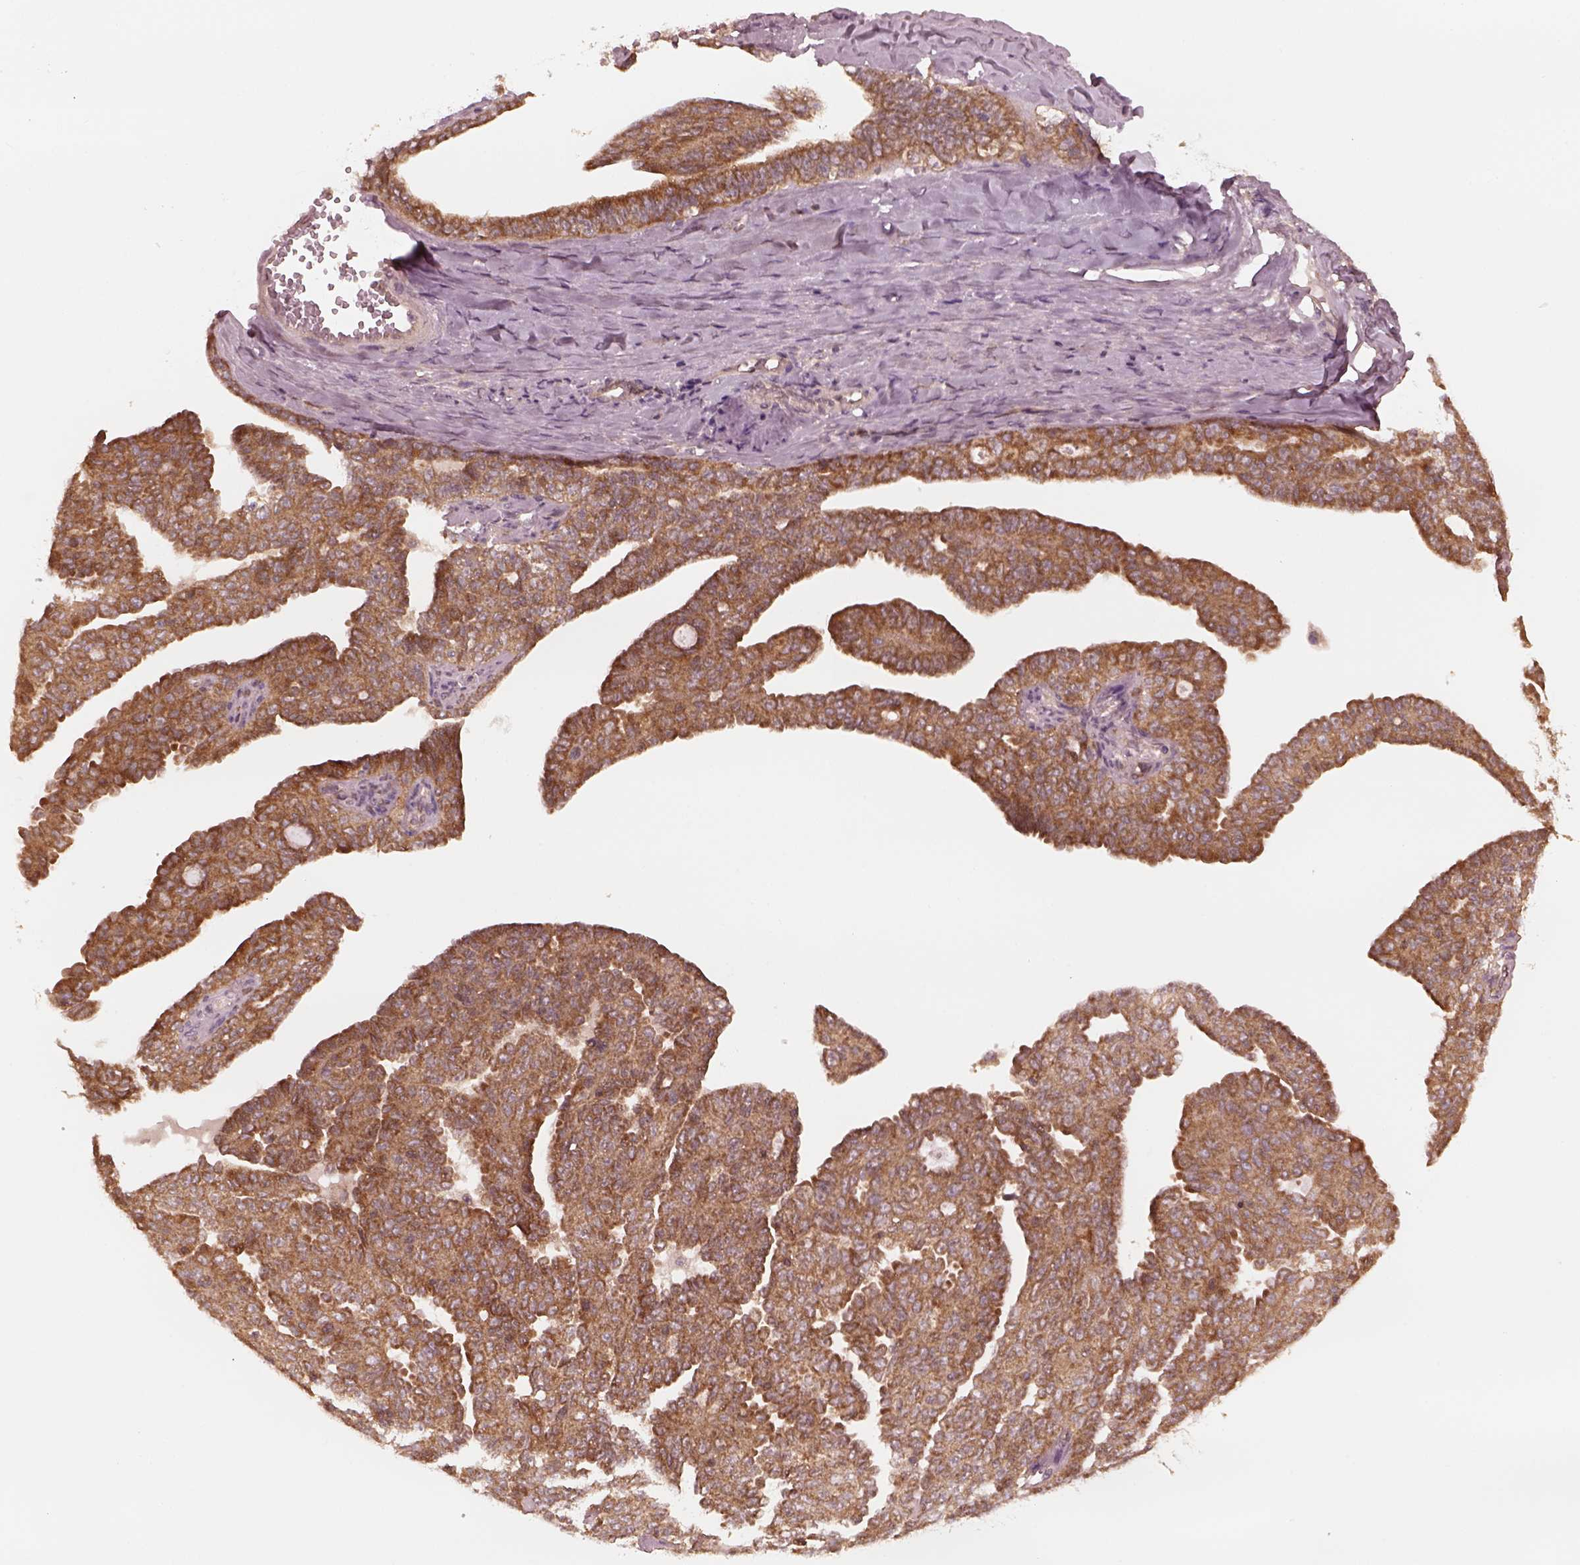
{"staining": {"intensity": "moderate", "quantity": ">75%", "location": "cytoplasmic/membranous"}, "tissue": "ovarian cancer", "cell_type": "Tumor cells", "image_type": "cancer", "snomed": [{"axis": "morphology", "description": "Cystadenocarcinoma, serous, NOS"}, {"axis": "topography", "description": "Ovary"}], "caption": "Brown immunohistochemical staining in human ovarian cancer (serous cystadenocarcinoma) exhibits moderate cytoplasmic/membranous positivity in approximately >75% of tumor cells.", "gene": "FAF2", "patient": {"sex": "female", "age": 71}}